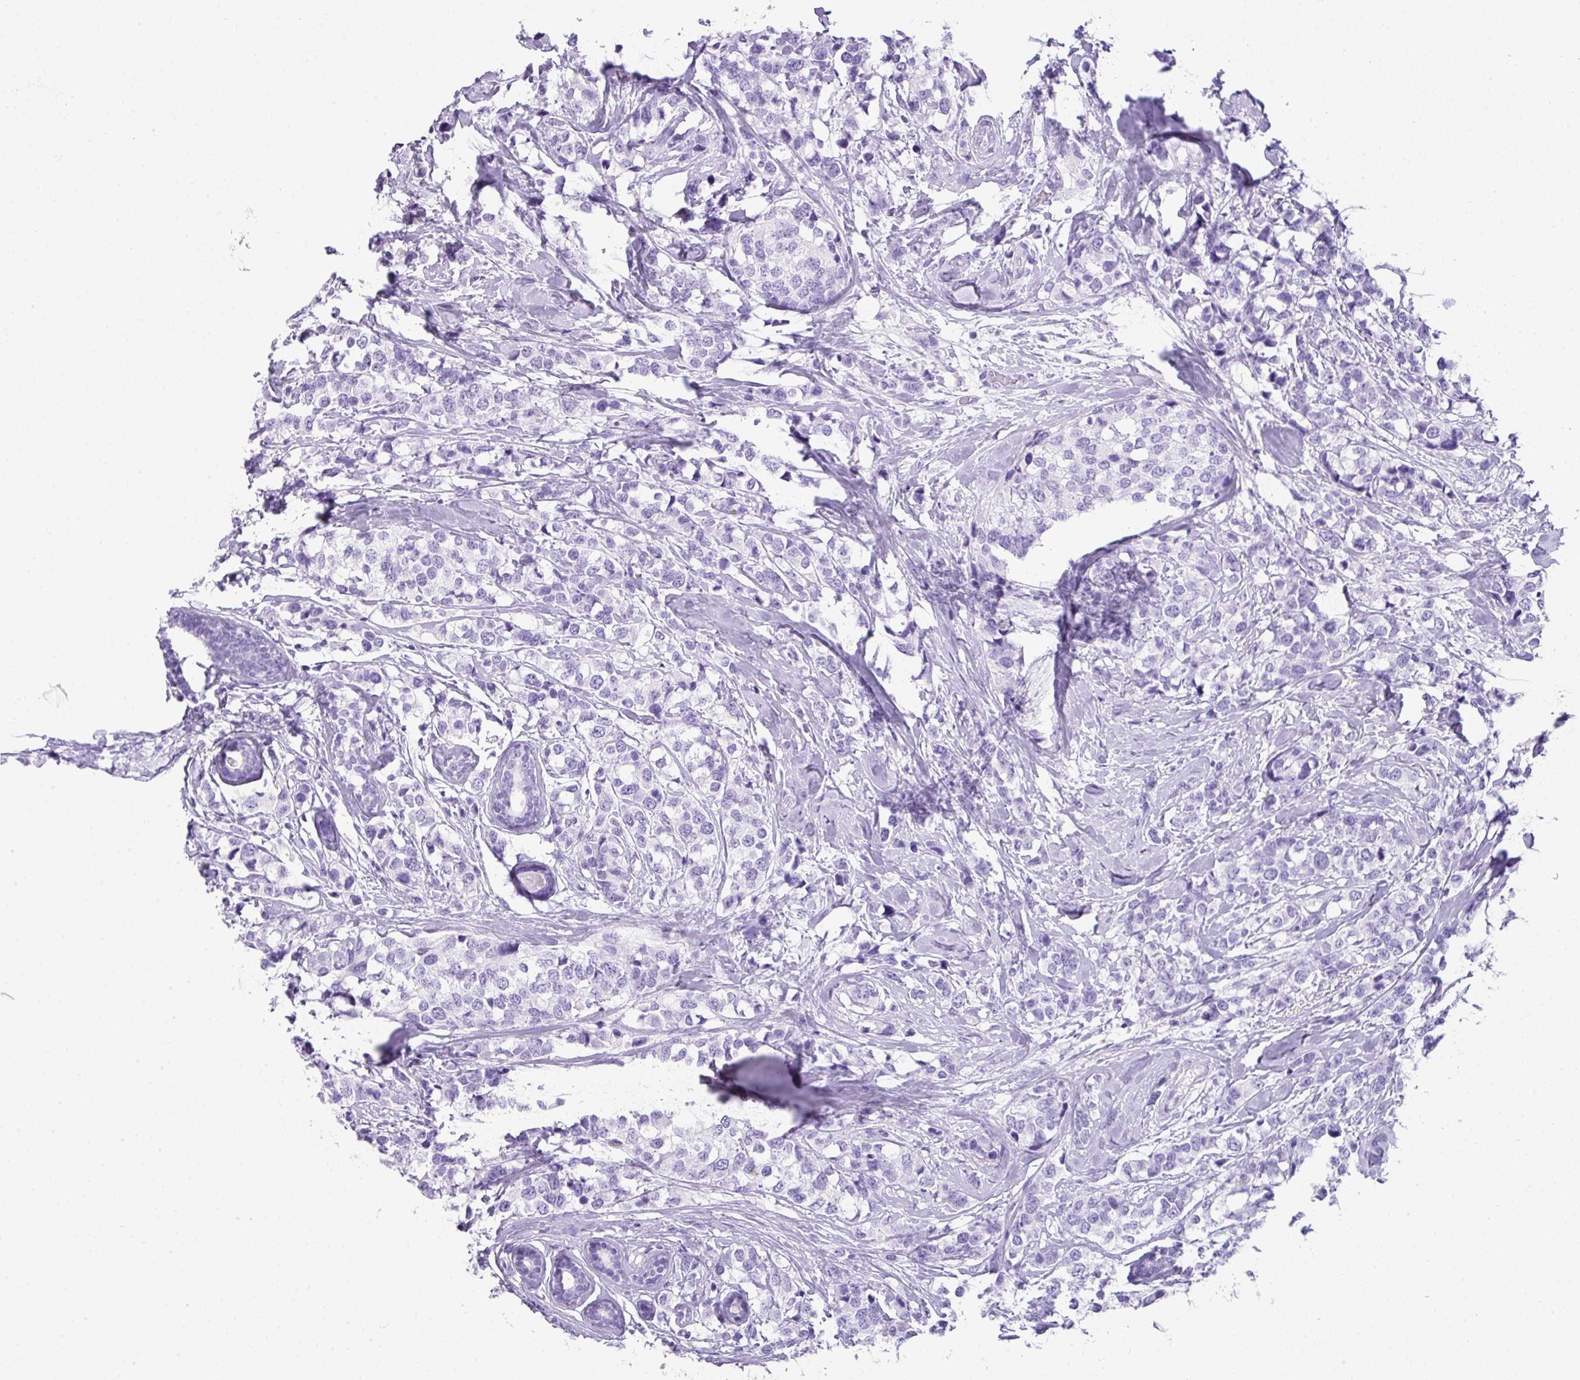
{"staining": {"intensity": "negative", "quantity": "none", "location": "none"}, "tissue": "breast cancer", "cell_type": "Tumor cells", "image_type": "cancer", "snomed": [{"axis": "morphology", "description": "Lobular carcinoma"}, {"axis": "topography", "description": "Breast"}], "caption": "Immunohistochemistry (IHC) photomicrograph of neoplastic tissue: human lobular carcinoma (breast) stained with DAB demonstrates no significant protein staining in tumor cells.", "gene": "TNP1", "patient": {"sex": "female", "age": 59}}